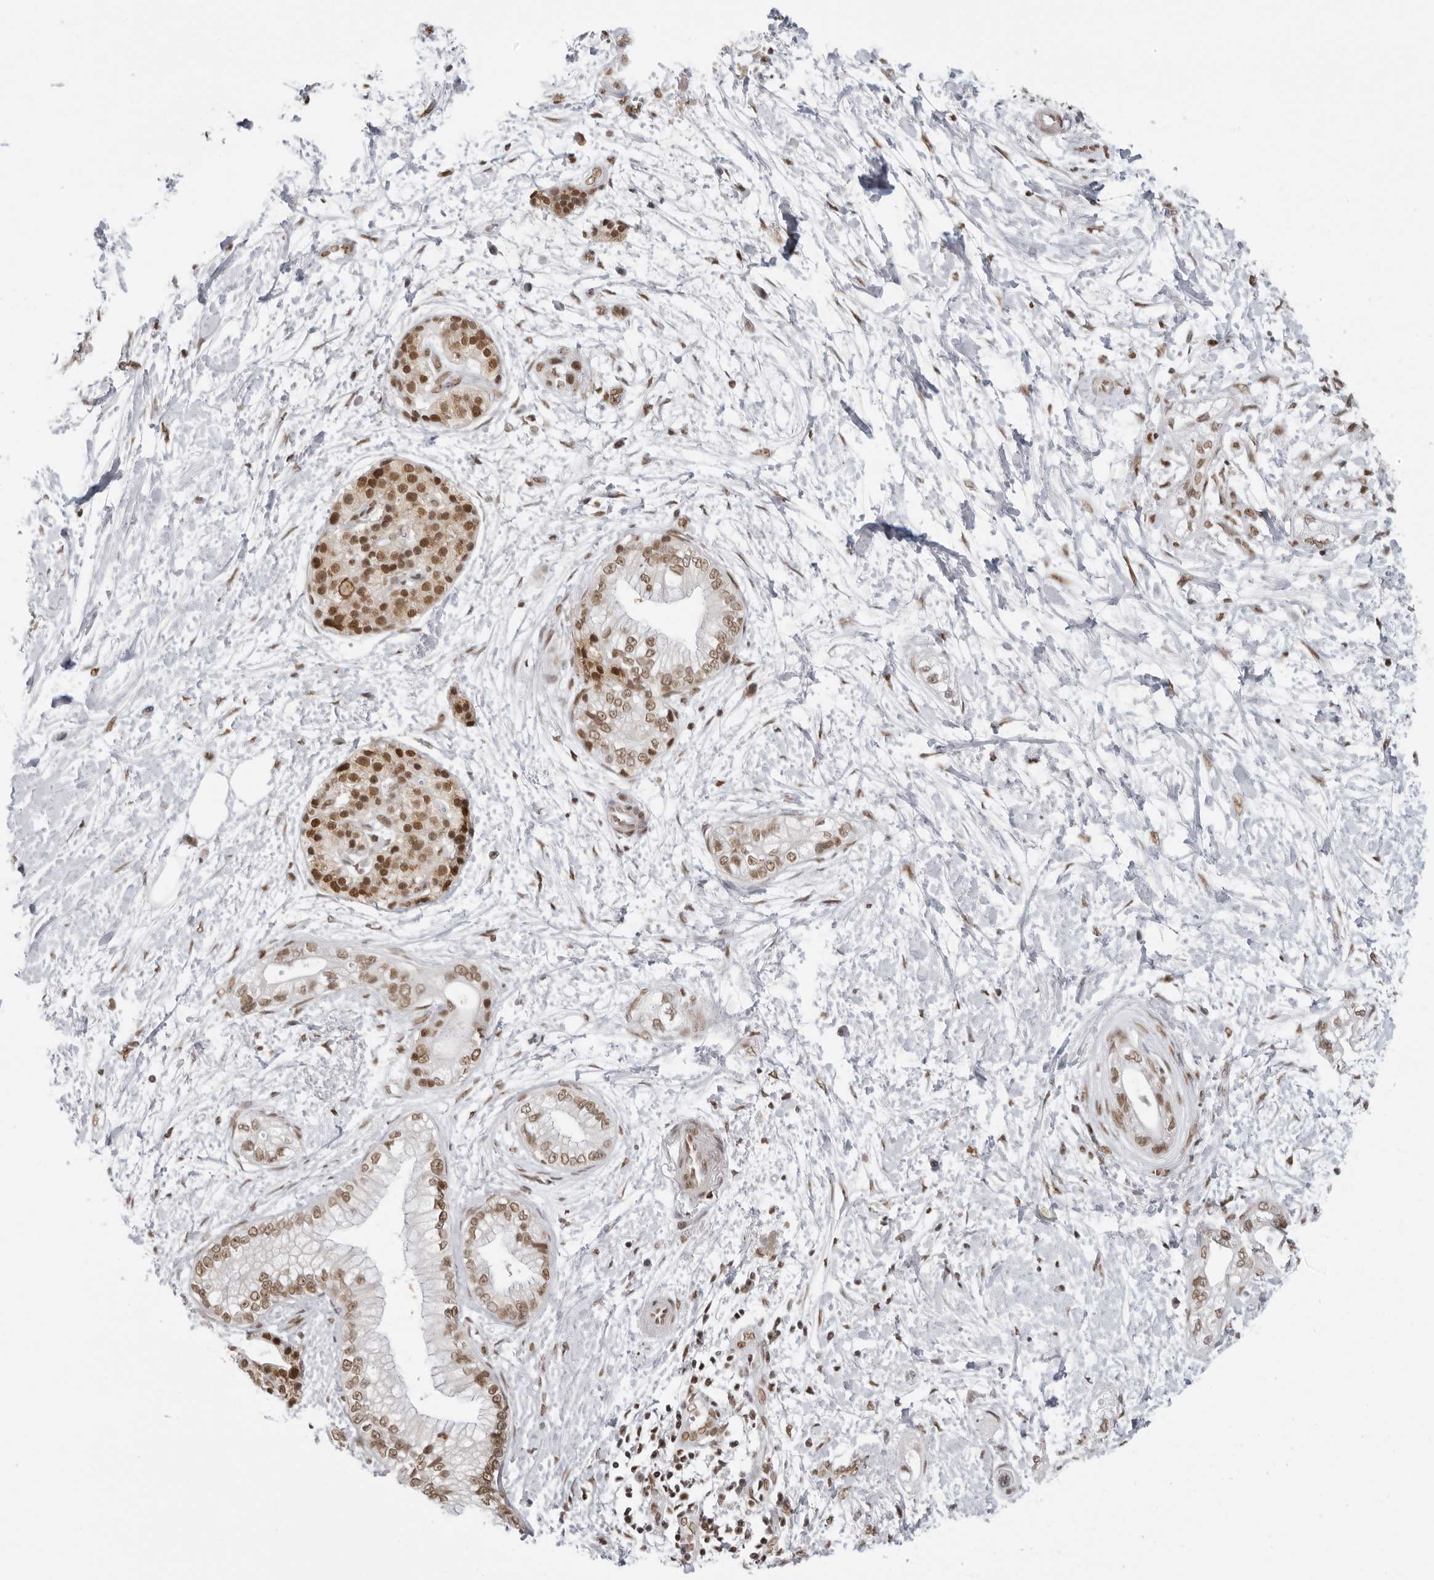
{"staining": {"intensity": "moderate", "quantity": ">75%", "location": "nuclear"}, "tissue": "pancreatic cancer", "cell_type": "Tumor cells", "image_type": "cancer", "snomed": [{"axis": "morphology", "description": "Adenocarcinoma, NOS"}, {"axis": "topography", "description": "Pancreas"}], "caption": "Adenocarcinoma (pancreatic) was stained to show a protein in brown. There is medium levels of moderate nuclear positivity in about >75% of tumor cells. (Brightfield microscopy of DAB IHC at high magnification).", "gene": "RPA2", "patient": {"sex": "male", "age": 68}}